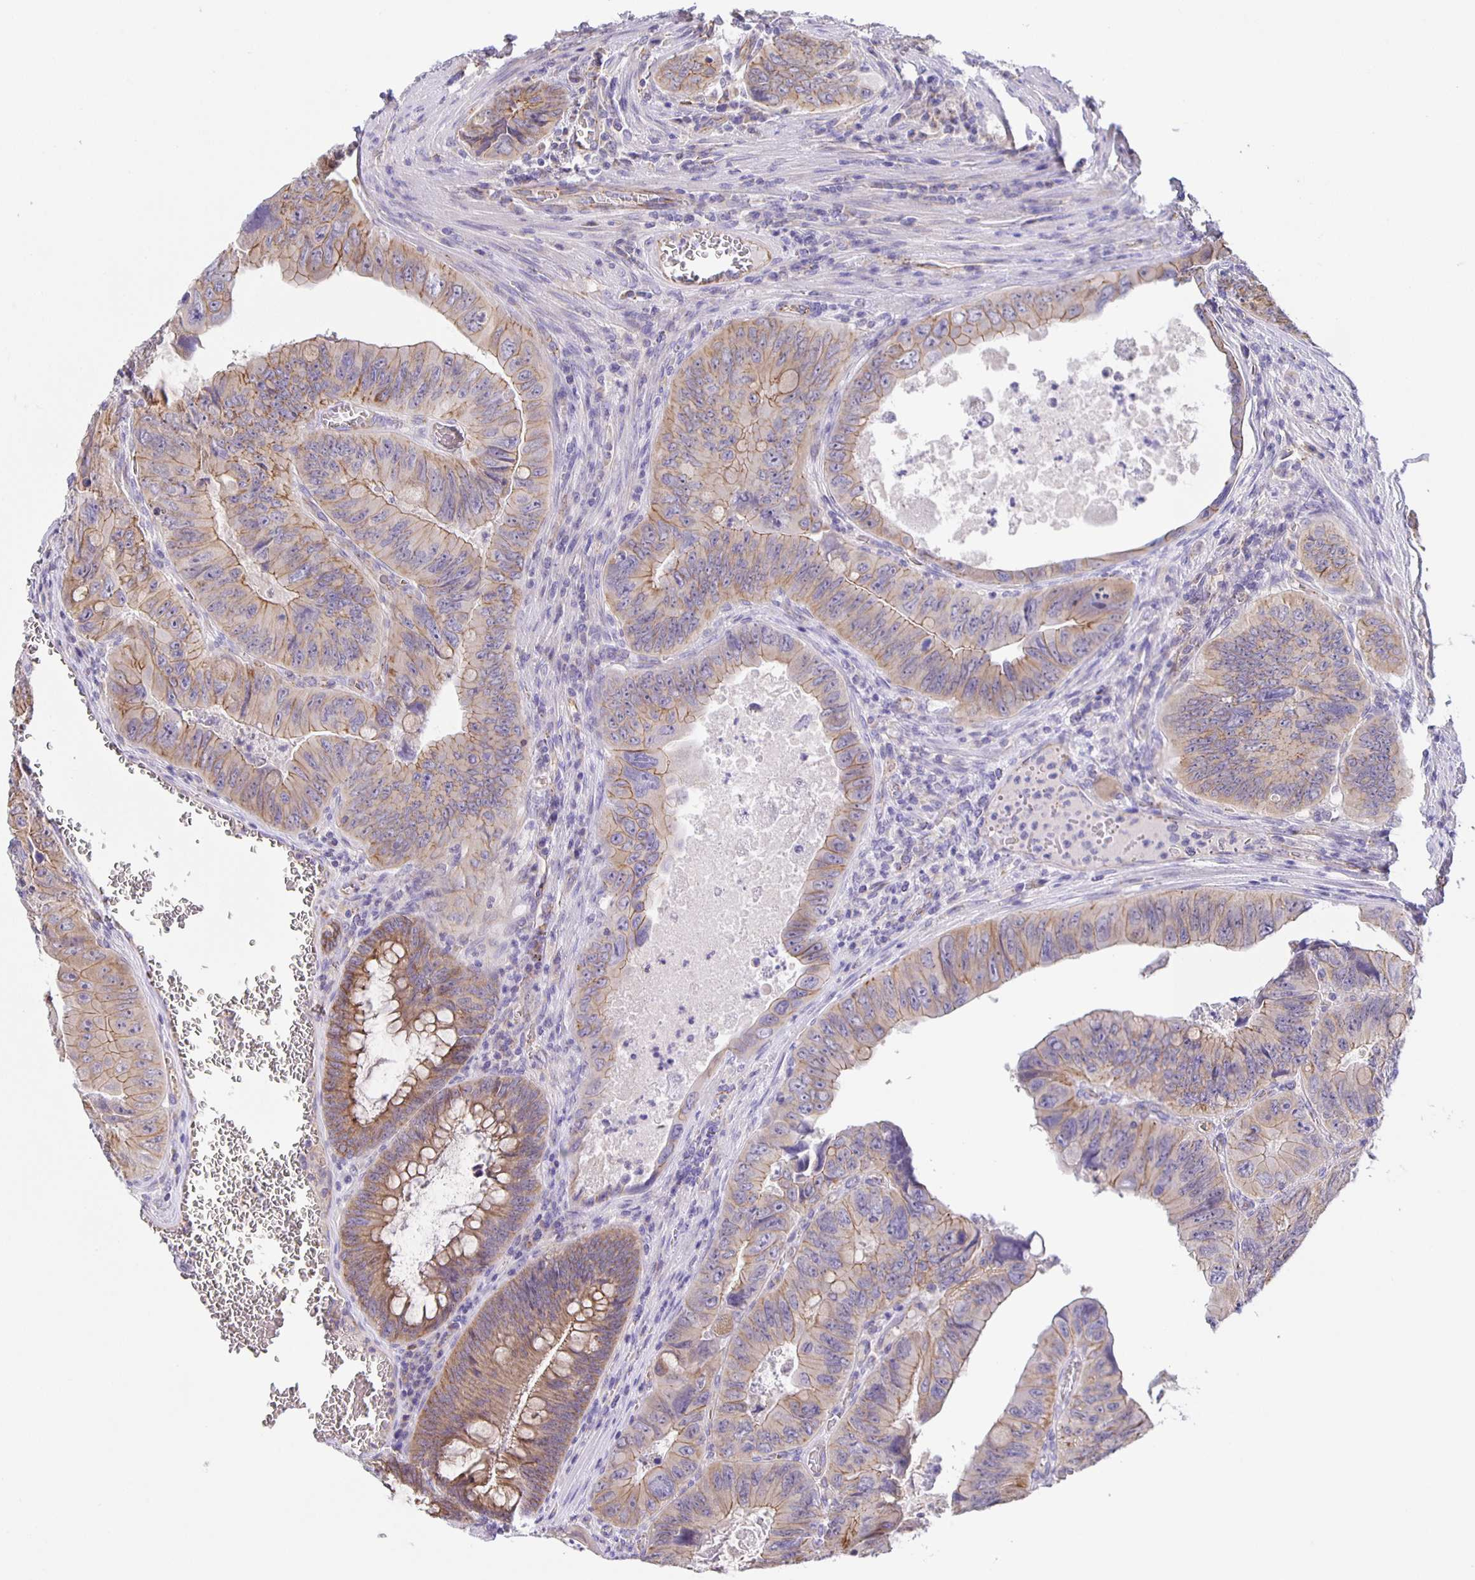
{"staining": {"intensity": "weak", "quantity": "25%-75%", "location": "cytoplasmic/membranous"}, "tissue": "colorectal cancer", "cell_type": "Tumor cells", "image_type": "cancer", "snomed": [{"axis": "morphology", "description": "Adenocarcinoma, NOS"}, {"axis": "topography", "description": "Colon"}], "caption": "Weak cytoplasmic/membranous positivity is identified in about 25%-75% of tumor cells in colorectal cancer (adenocarcinoma). The staining was performed using DAB (3,3'-diaminobenzidine), with brown indicating positive protein expression. Nuclei are stained blue with hematoxylin.", "gene": "JMJD4", "patient": {"sex": "female", "age": 84}}